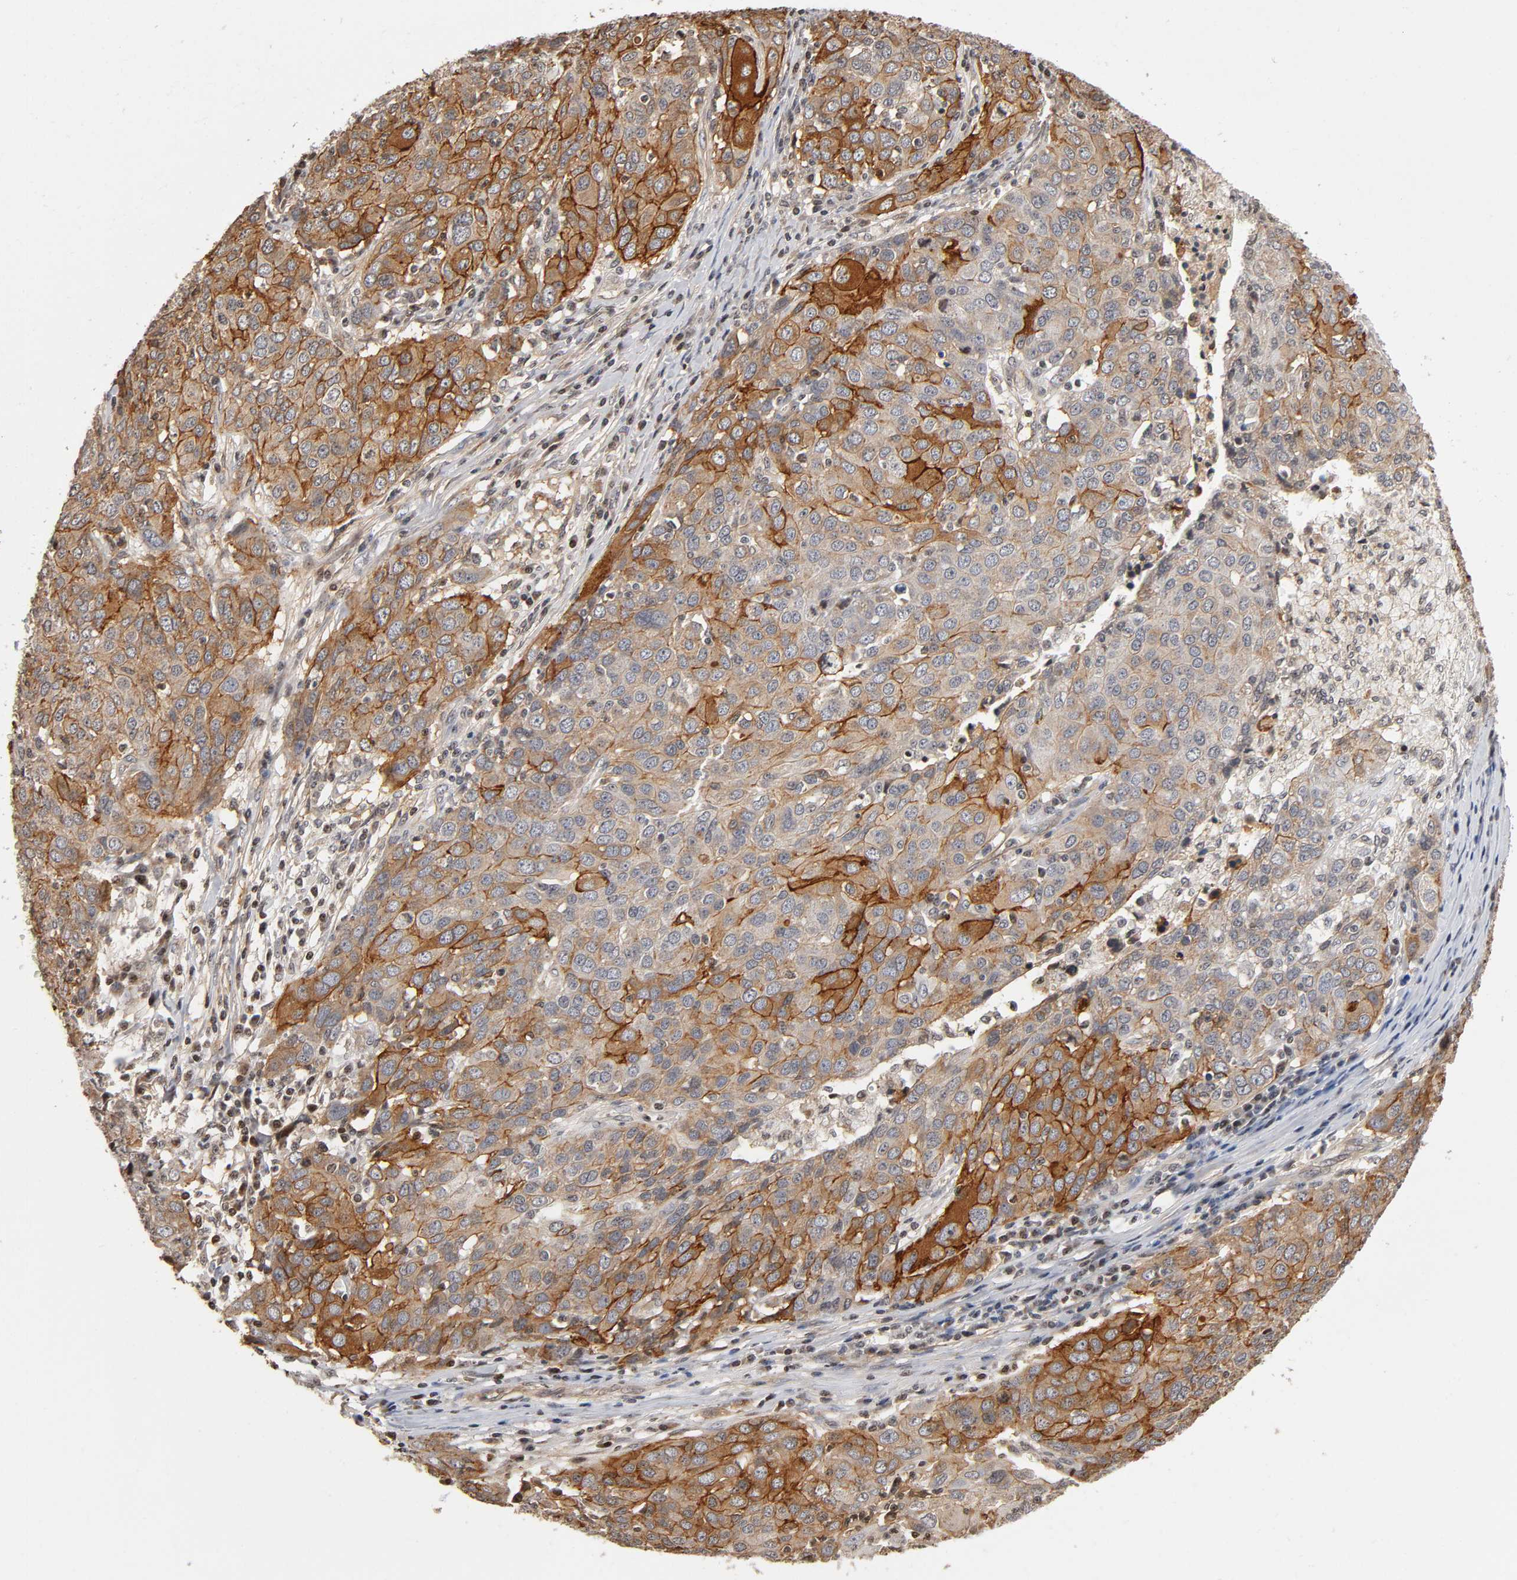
{"staining": {"intensity": "moderate", "quantity": ">75%", "location": "cytoplasmic/membranous"}, "tissue": "ovarian cancer", "cell_type": "Tumor cells", "image_type": "cancer", "snomed": [{"axis": "morphology", "description": "Carcinoma, endometroid"}, {"axis": "topography", "description": "Ovary"}], "caption": "Protein analysis of ovarian cancer tissue demonstrates moderate cytoplasmic/membranous expression in about >75% of tumor cells. Nuclei are stained in blue.", "gene": "ITGAV", "patient": {"sex": "female", "age": 50}}